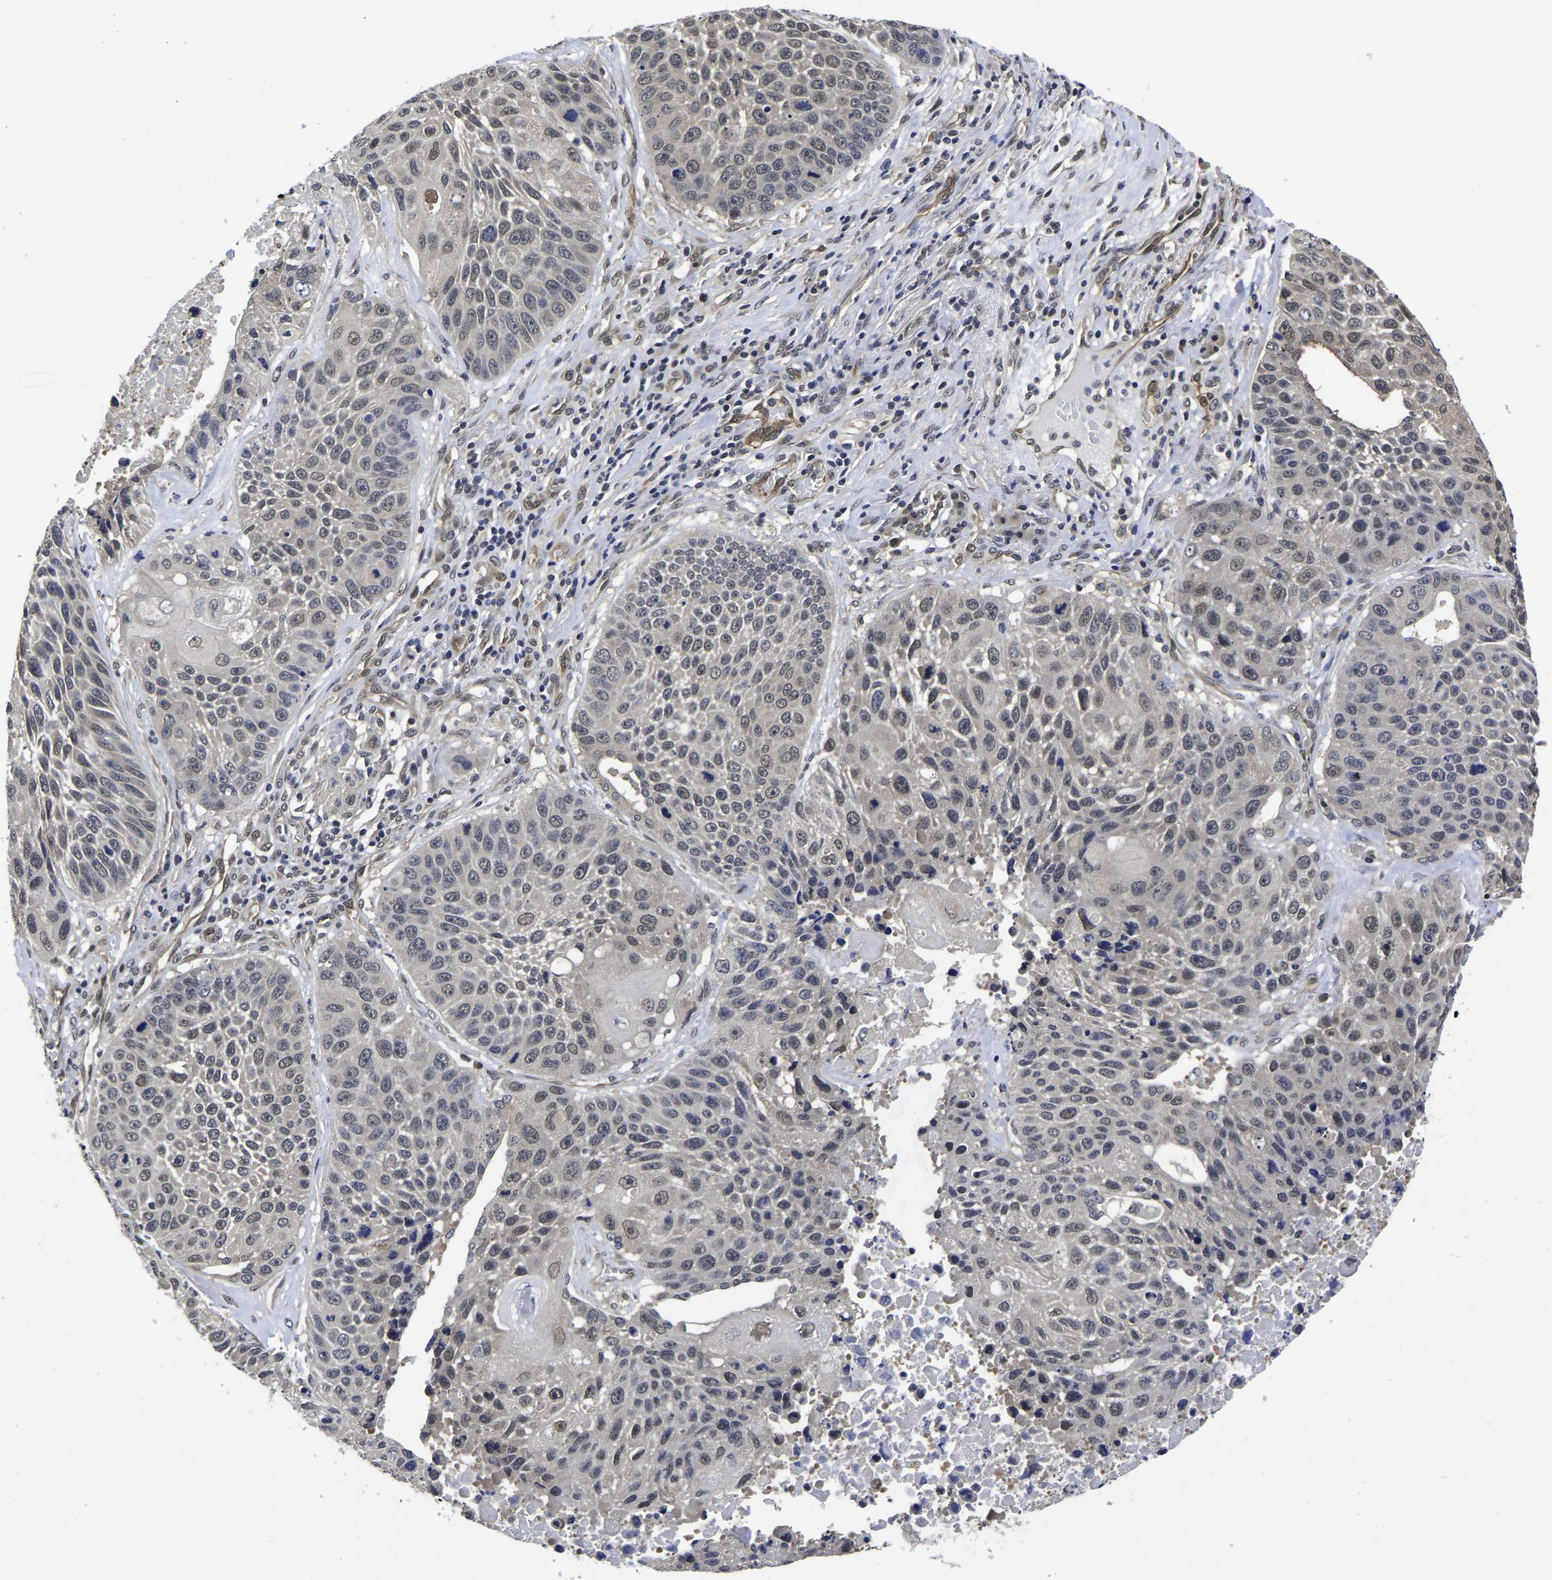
{"staining": {"intensity": "weak", "quantity": ">75%", "location": "cytoplasmic/membranous,nuclear"}, "tissue": "lung cancer", "cell_type": "Tumor cells", "image_type": "cancer", "snomed": [{"axis": "morphology", "description": "Squamous cell carcinoma, NOS"}, {"axis": "topography", "description": "Lung"}], "caption": "Protein staining by IHC displays weak cytoplasmic/membranous and nuclear expression in about >75% of tumor cells in lung cancer.", "gene": "MCOLN2", "patient": {"sex": "male", "age": 61}}